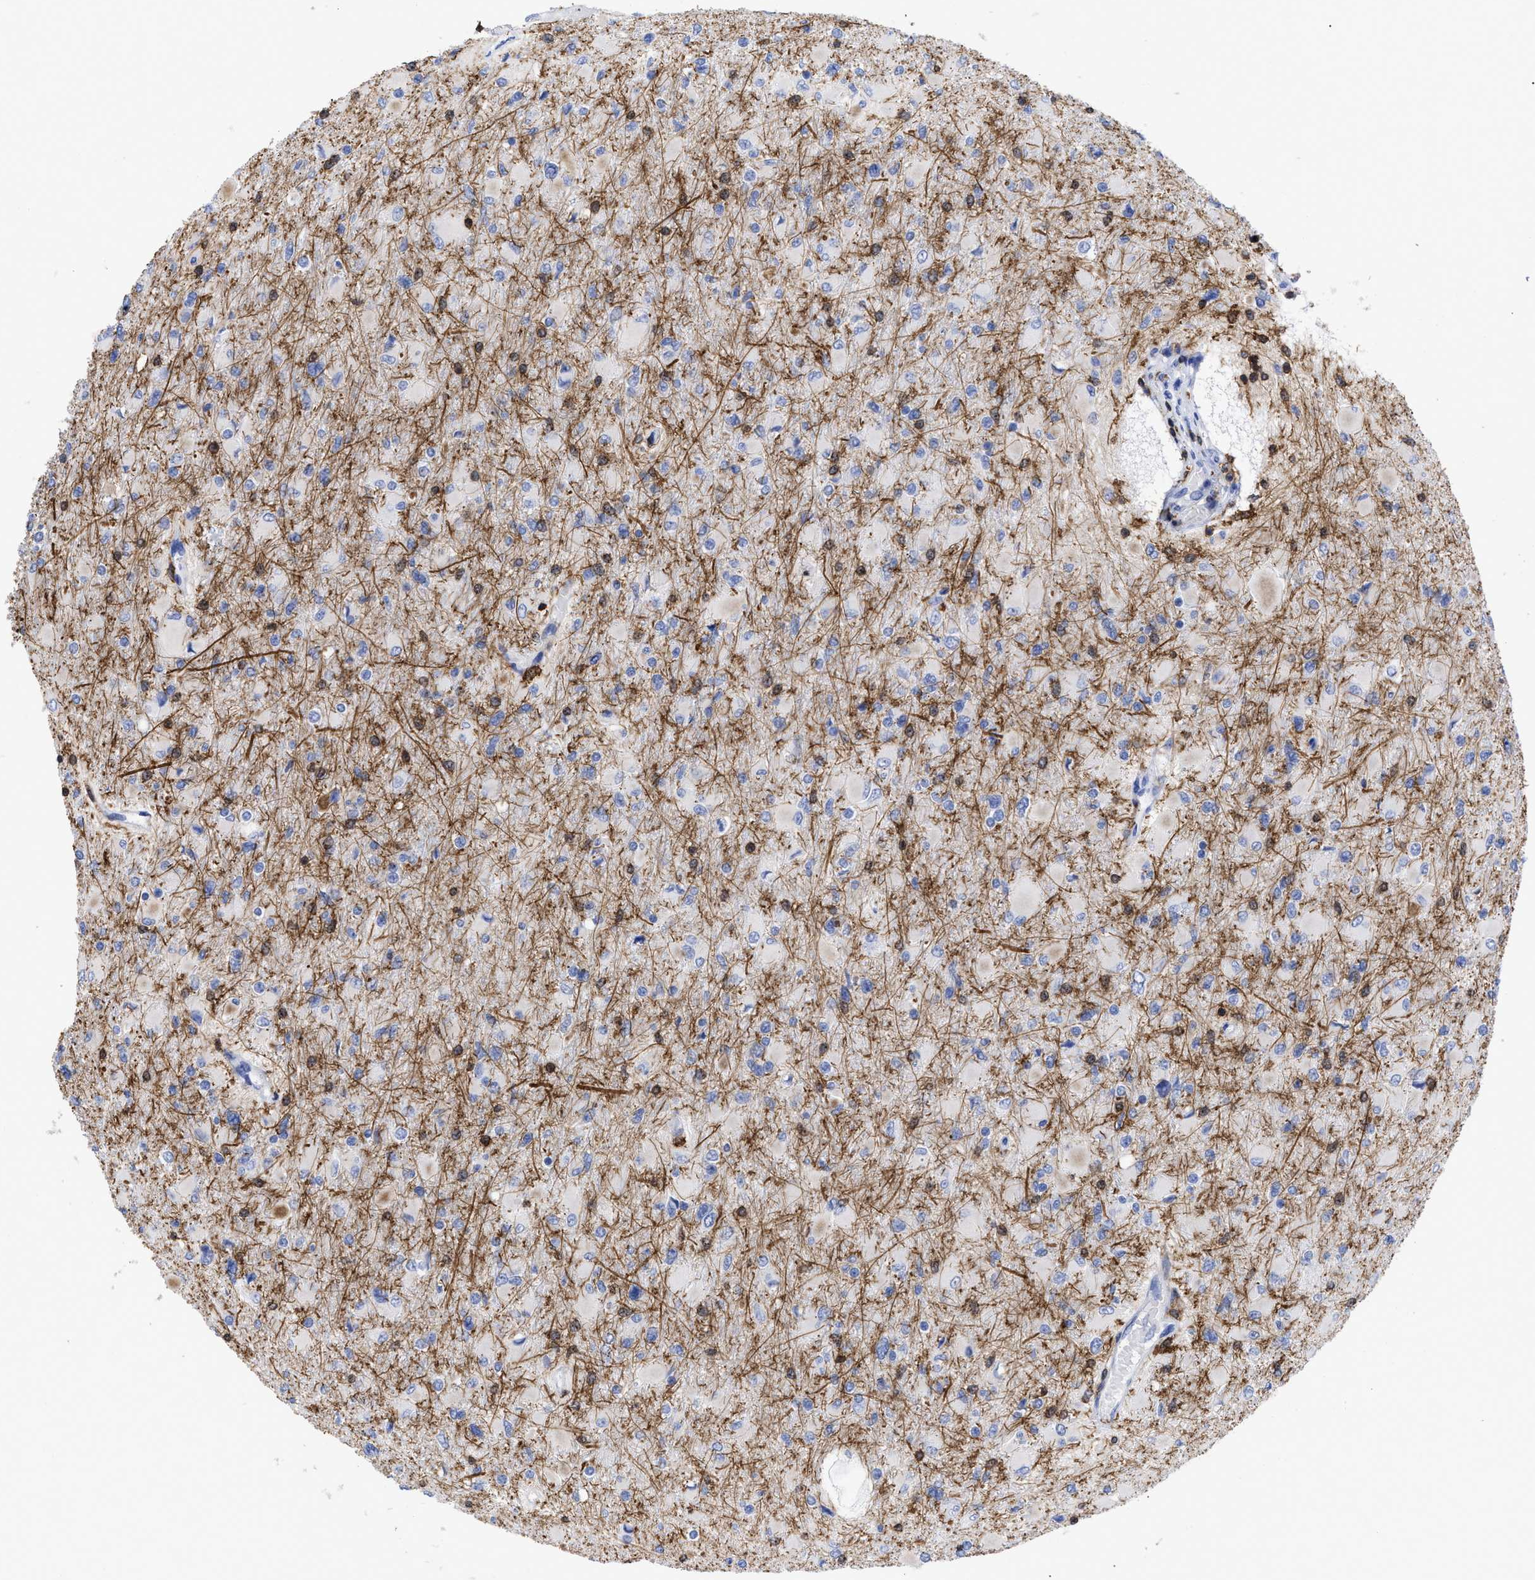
{"staining": {"intensity": "negative", "quantity": "none", "location": "none"}, "tissue": "glioma", "cell_type": "Tumor cells", "image_type": "cancer", "snomed": [{"axis": "morphology", "description": "Glioma, malignant, High grade"}, {"axis": "topography", "description": "Cerebral cortex"}], "caption": "This is an immunohistochemistry image of human malignant high-grade glioma. There is no expression in tumor cells.", "gene": "HCLS1", "patient": {"sex": "female", "age": 36}}